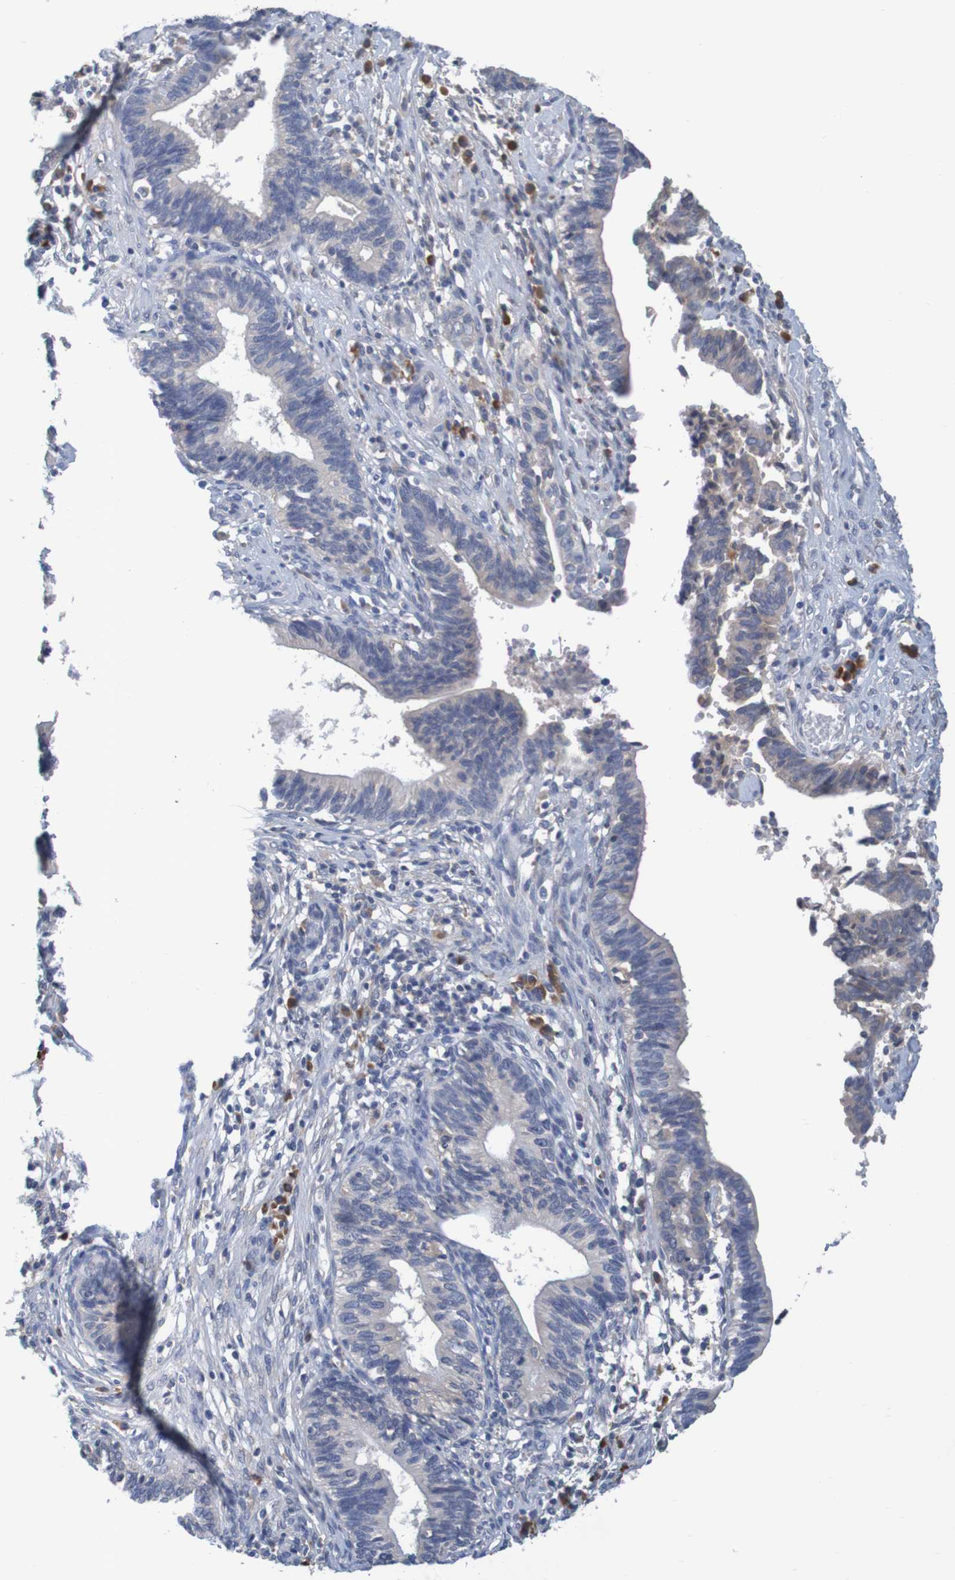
{"staining": {"intensity": "moderate", "quantity": "<25%", "location": "cytoplasmic/membranous"}, "tissue": "cervical cancer", "cell_type": "Tumor cells", "image_type": "cancer", "snomed": [{"axis": "morphology", "description": "Adenocarcinoma, NOS"}, {"axis": "topography", "description": "Cervix"}], "caption": "Immunohistochemistry (IHC) image of neoplastic tissue: adenocarcinoma (cervical) stained using immunohistochemistry (IHC) demonstrates low levels of moderate protein expression localized specifically in the cytoplasmic/membranous of tumor cells, appearing as a cytoplasmic/membranous brown color.", "gene": "LTA", "patient": {"sex": "female", "age": 44}}